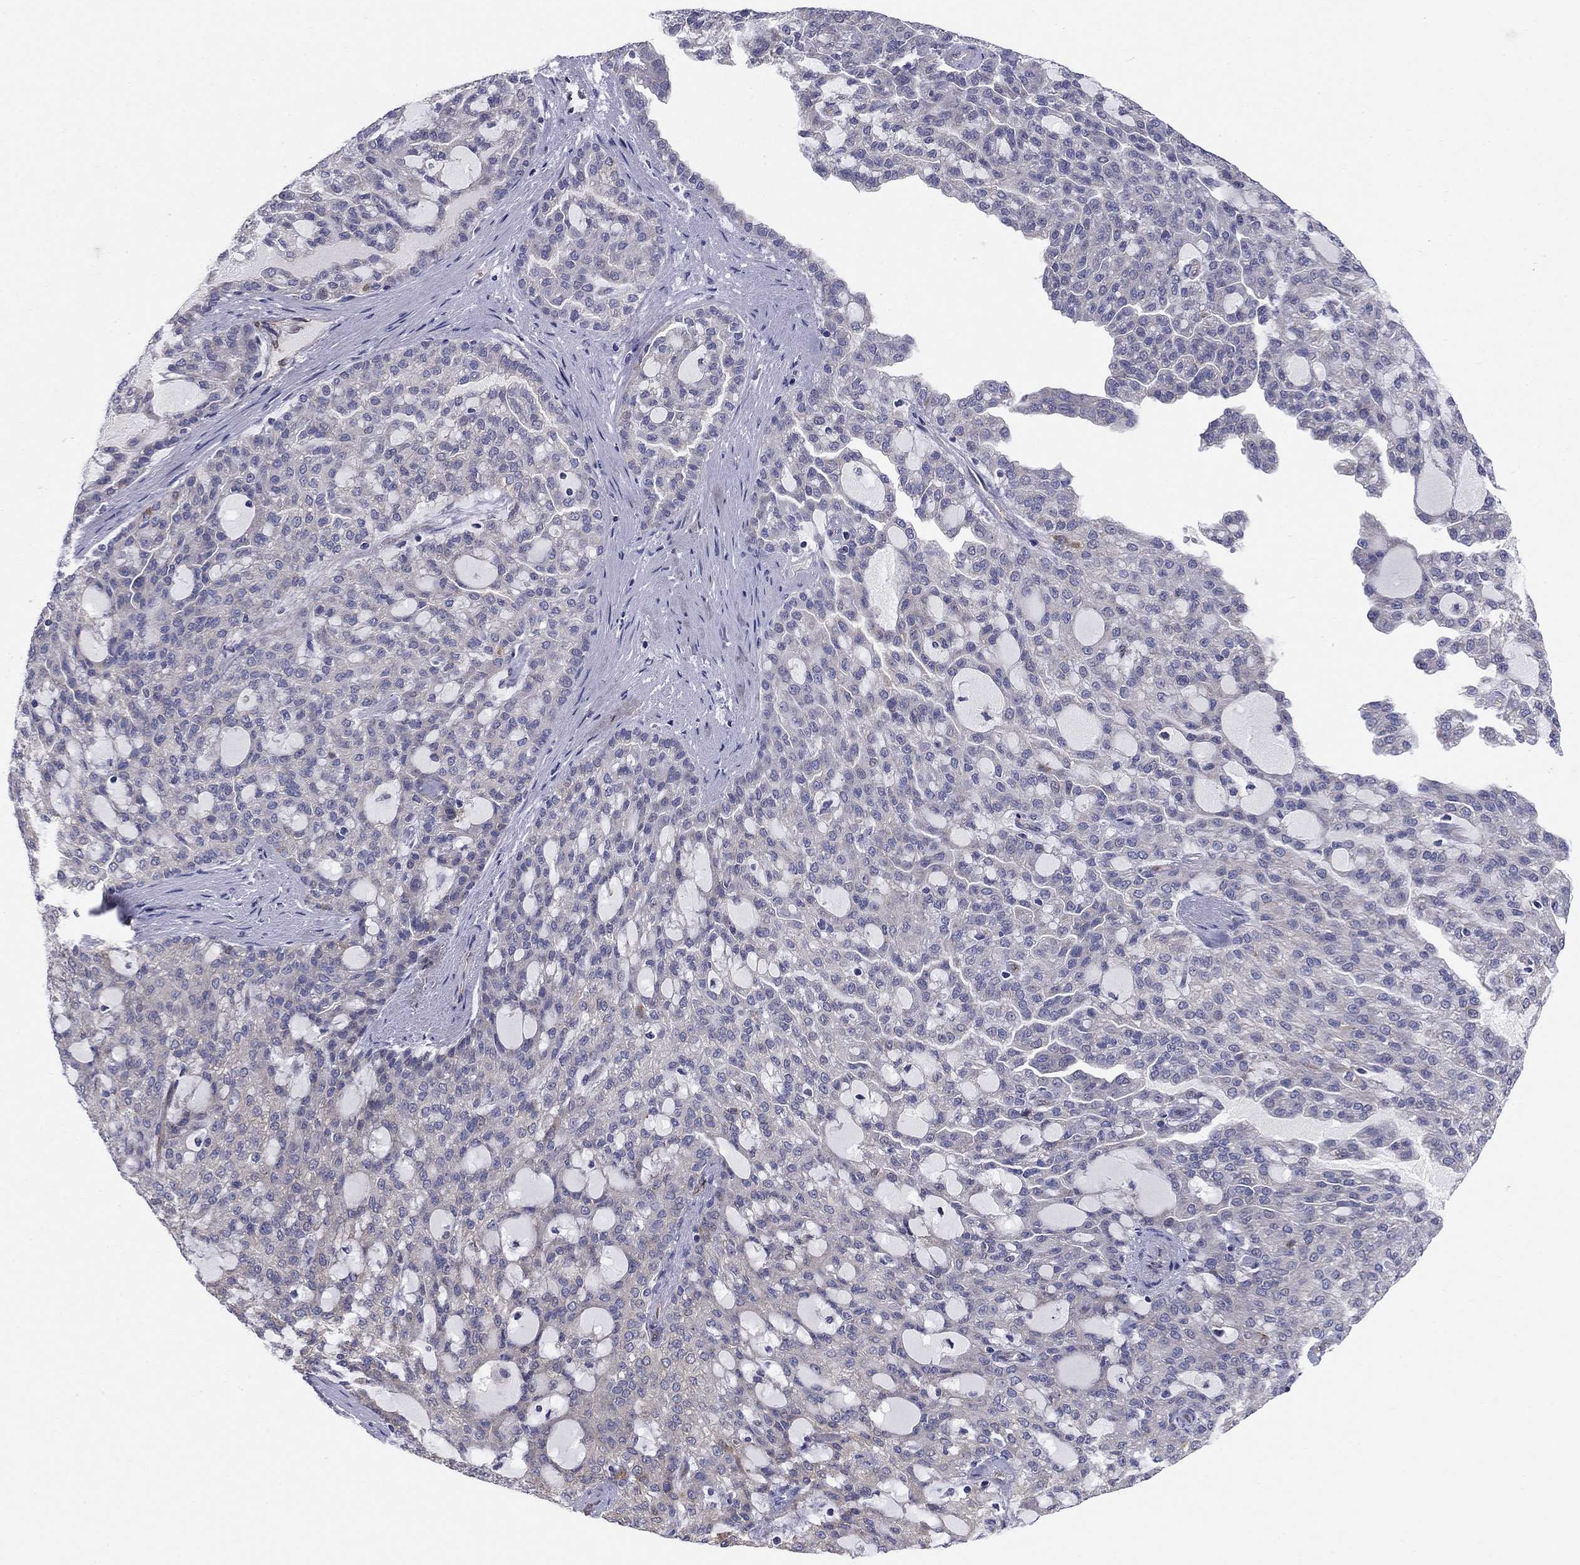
{"staining": {"intensity": "negative", "quantity": "none", "location": "none"}, "tissue": "renal cancer", "cell_type": "Tumor cells", "image_type": "cancer", "snomed": [{"axis": "morphology", "description": "Adenocarcinoma, NOS"}, {"axis": "topography", "description": "Kidney"}], "caption": "The image shows no significant positivity in tumor cells of renal cancer.", "gene": "EMP2", "patient": {"sex": "male", "age": 63}}